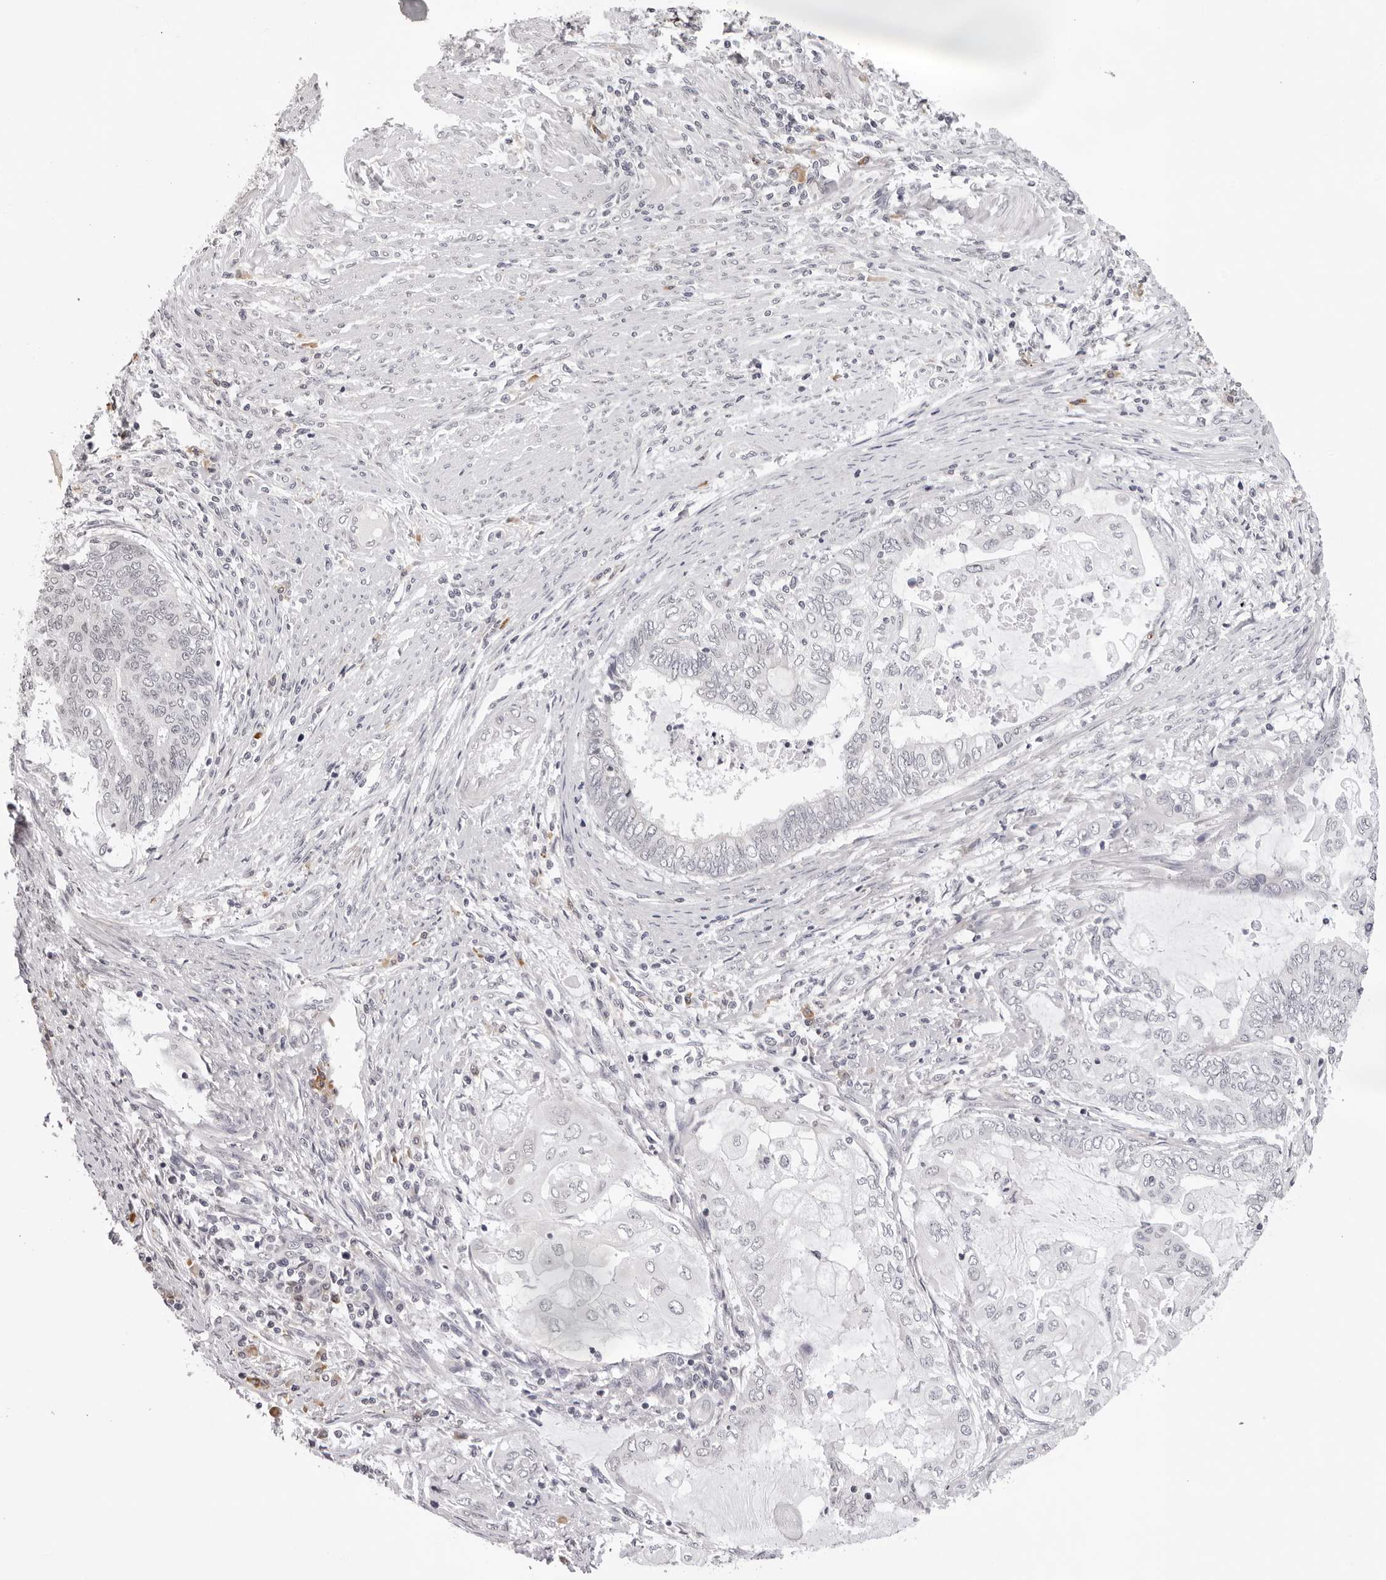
{"staining": {"intensity": "negative", "quantity": "none", "location": "none"}, "tissue": "endometrial cancer", "cell_type": "Tumor cells", "image_type": "cancer", "snomed": [{"axis": "morphology", "description": "Adenocarcinoma, NOS"}, {"axis": "topography", "description": "Uterus"}, {"axis": "topography", "description": "Endometrium"}], "caption": "Micrograph shows no protein expression in tumor cells of endometrial cancer tissue.", "gene": "IL17RA", "patient": {"sex": "female", "age": 70}}